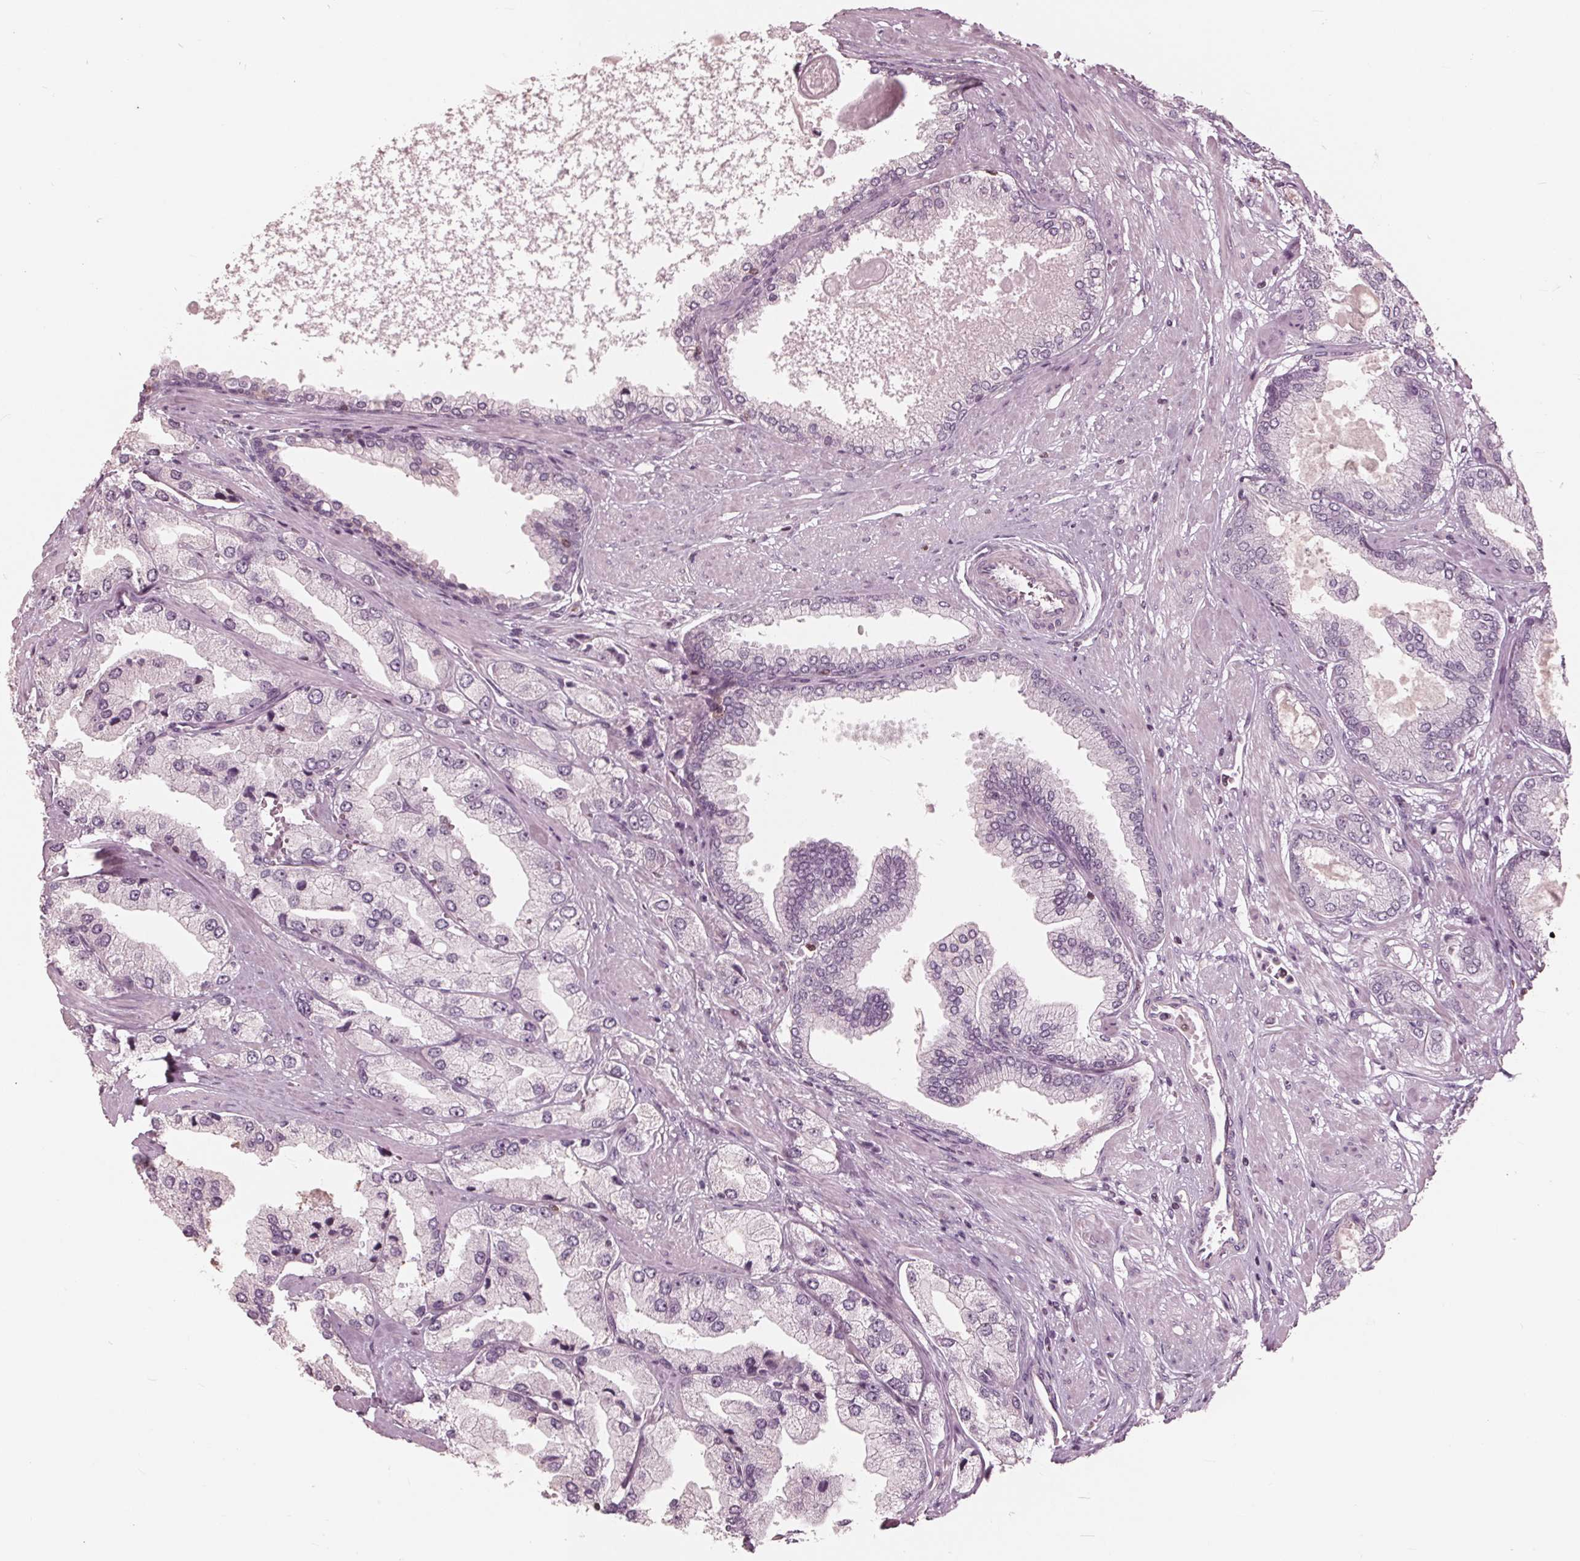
{"staining": {"intensity": "negative", "quantity": "none", "location": "none"}, "tissue": "prostate cancer", "cell_type": "Tumor cells", "image_type": "cancer", "snomed": [{"axis": "morphology", "description": "Adenocarcinoma, High grade"}, {"axis": "topography", "description": "Prostate"}], "caption": "IHC histopathology image of prostate cancer (high-grade adenocarcinoma) stained for a protein (brown), which exhibits no positivity in tumor cells.", "gene": "ING3", "patient": {"sex": "male", "age": 68}}